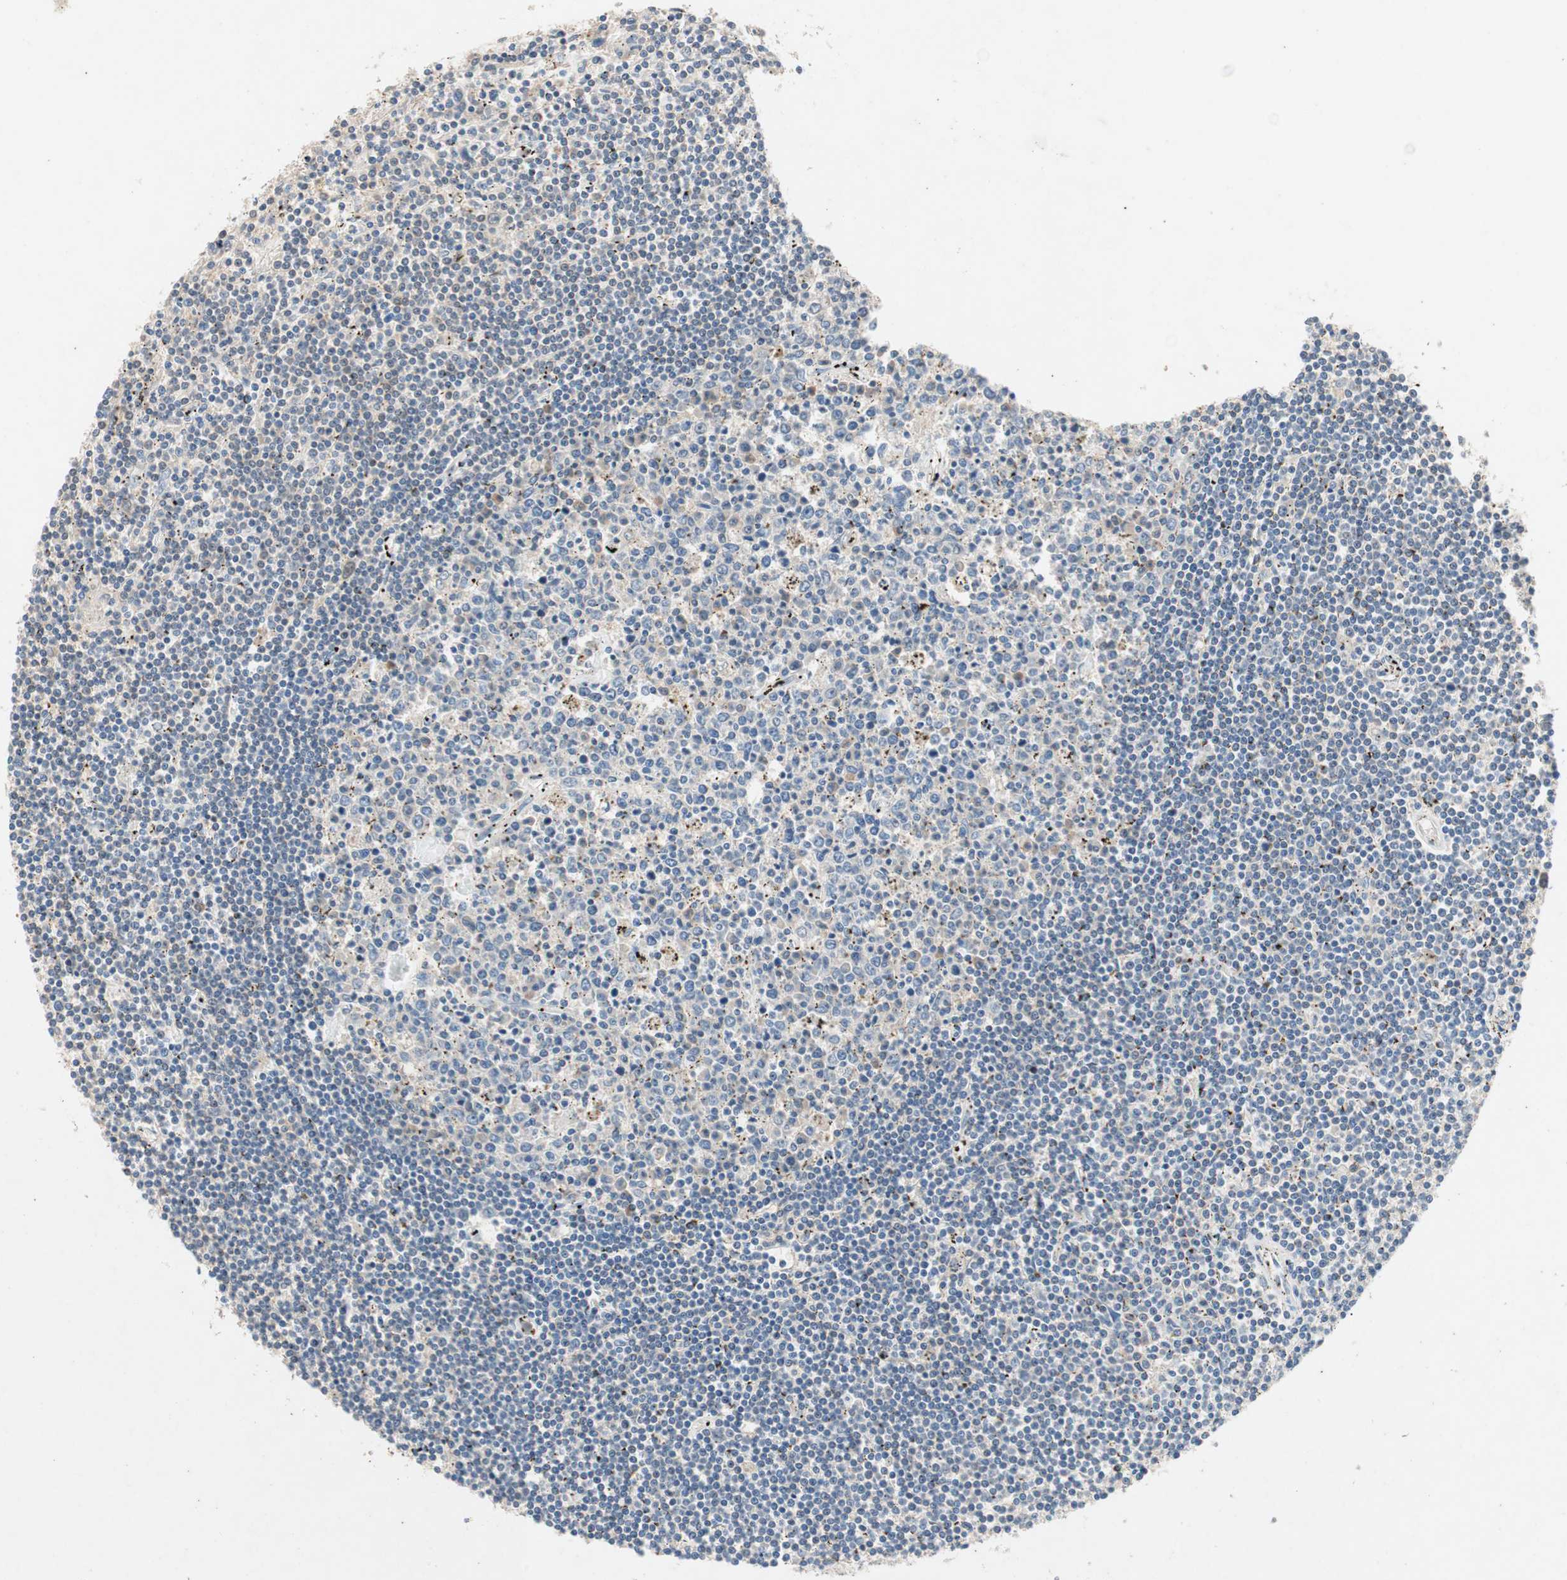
{"staining": {"intensity": "negative", "quantity": "none", "location": "none"}, "tissue": "lymphoma", "cell_type": "Tumor cells", "image_type": "cancer", "snomed": [{"axis": "morphology", "description": "Malignant lymphoma, non-Hodgkin's type, Low grade"}, {"axis": "topography", "description": "Spleen"}], "caption": "IHC of low-grade malignant lymphoma, non-Hodgkin's type exhibits no staining in tumor cells. (DAB IHC, high magnification).", "gene": "NCLN", "patient": {"sex": "male", "age": 76}}